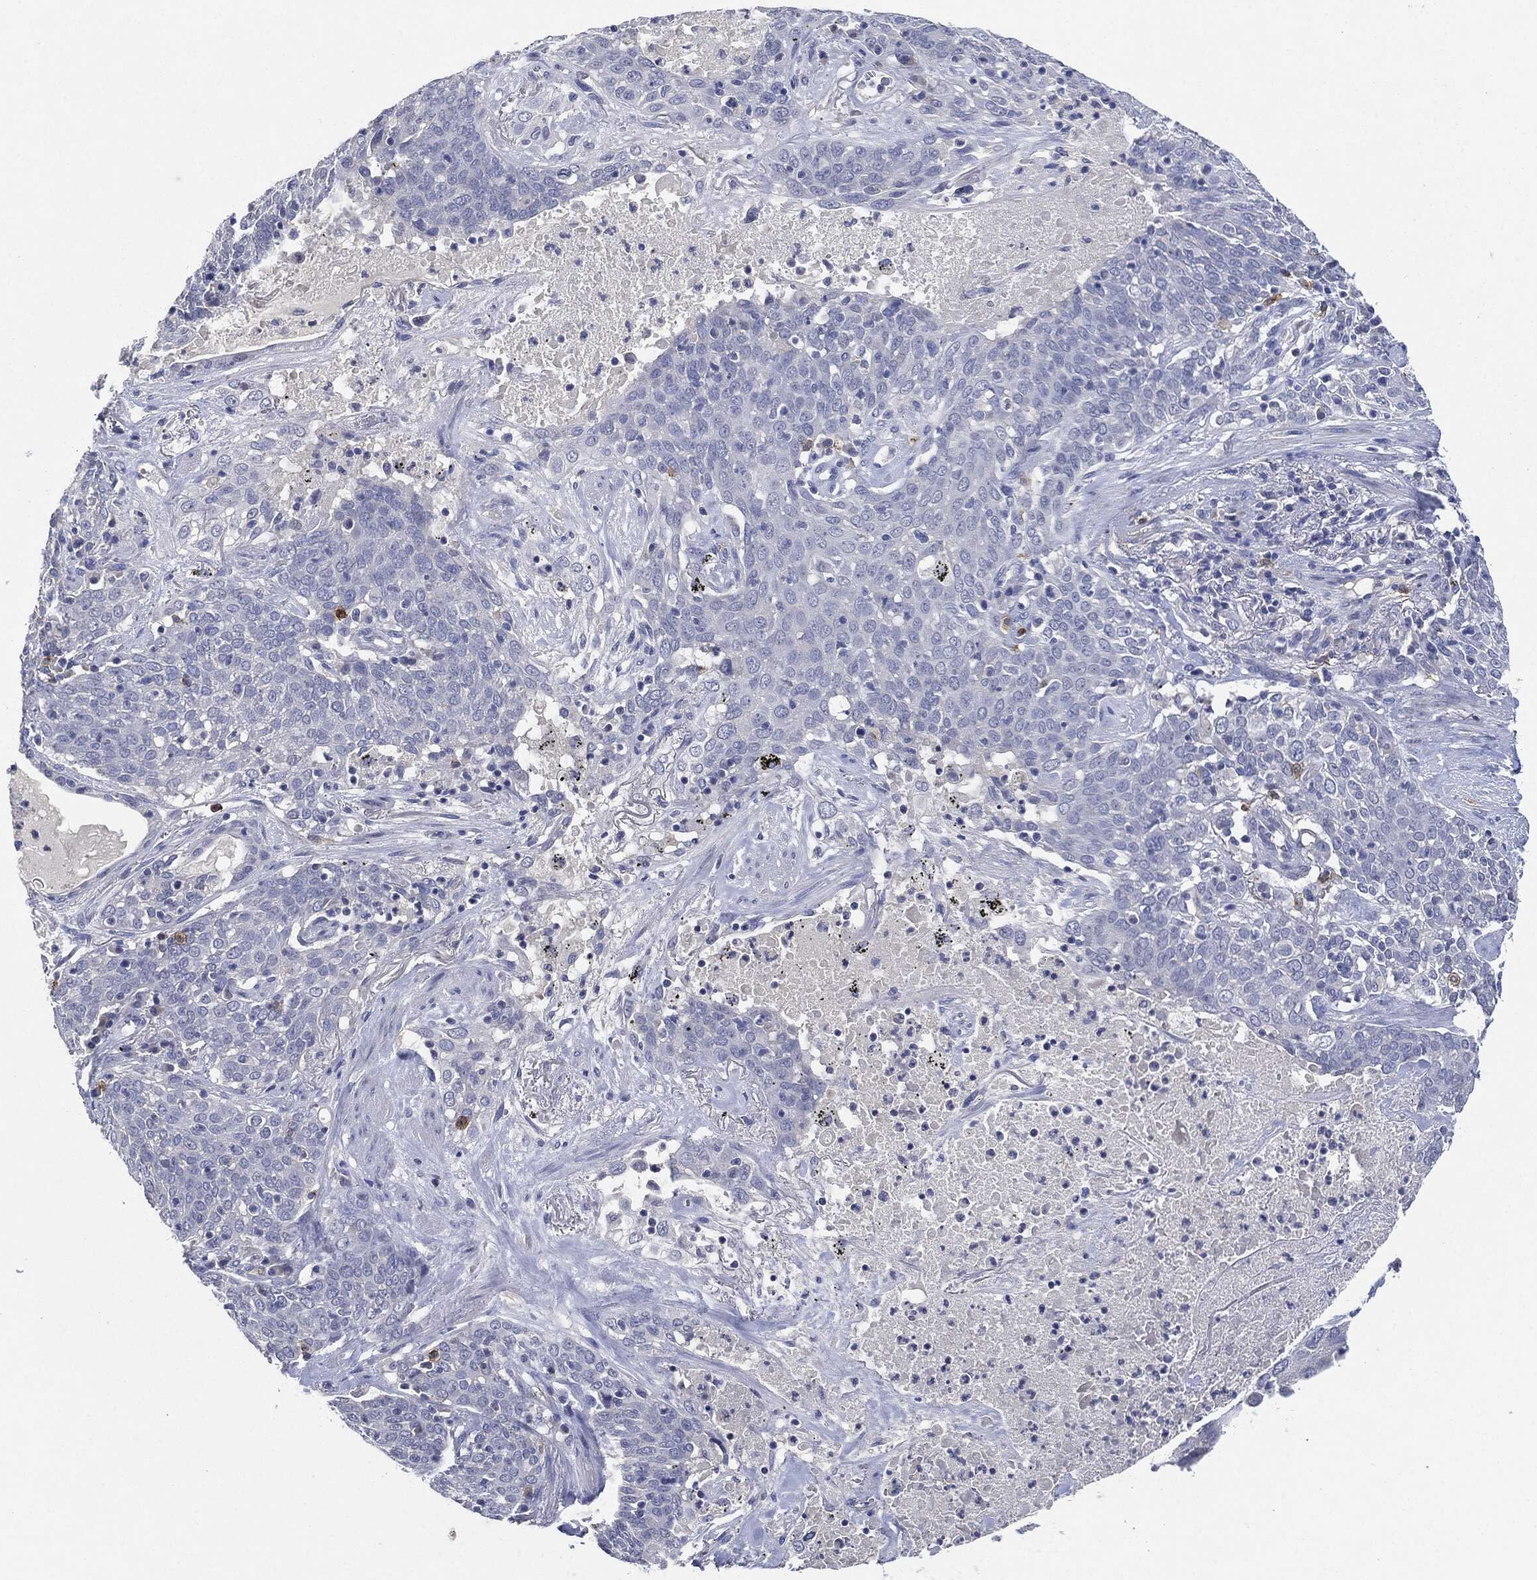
{"staining": {"intensity": "negative", "quantity": "none", "location": "none"}, "tissue": "lung cancer", "cell_type": "Tumor cells", "image_type": "cancer", "snomed": [{"axis": "morphology", "description": "Squamous cell carcinoma, NOS"}, {"axis": "topography", "description": "Lung"}], "caption": "Tumor cells are negative for brown protein staining in squamous cell carcinoma (lung).", "gene": "NTRK1", "patient": {"sex": "male", "age": 82}}